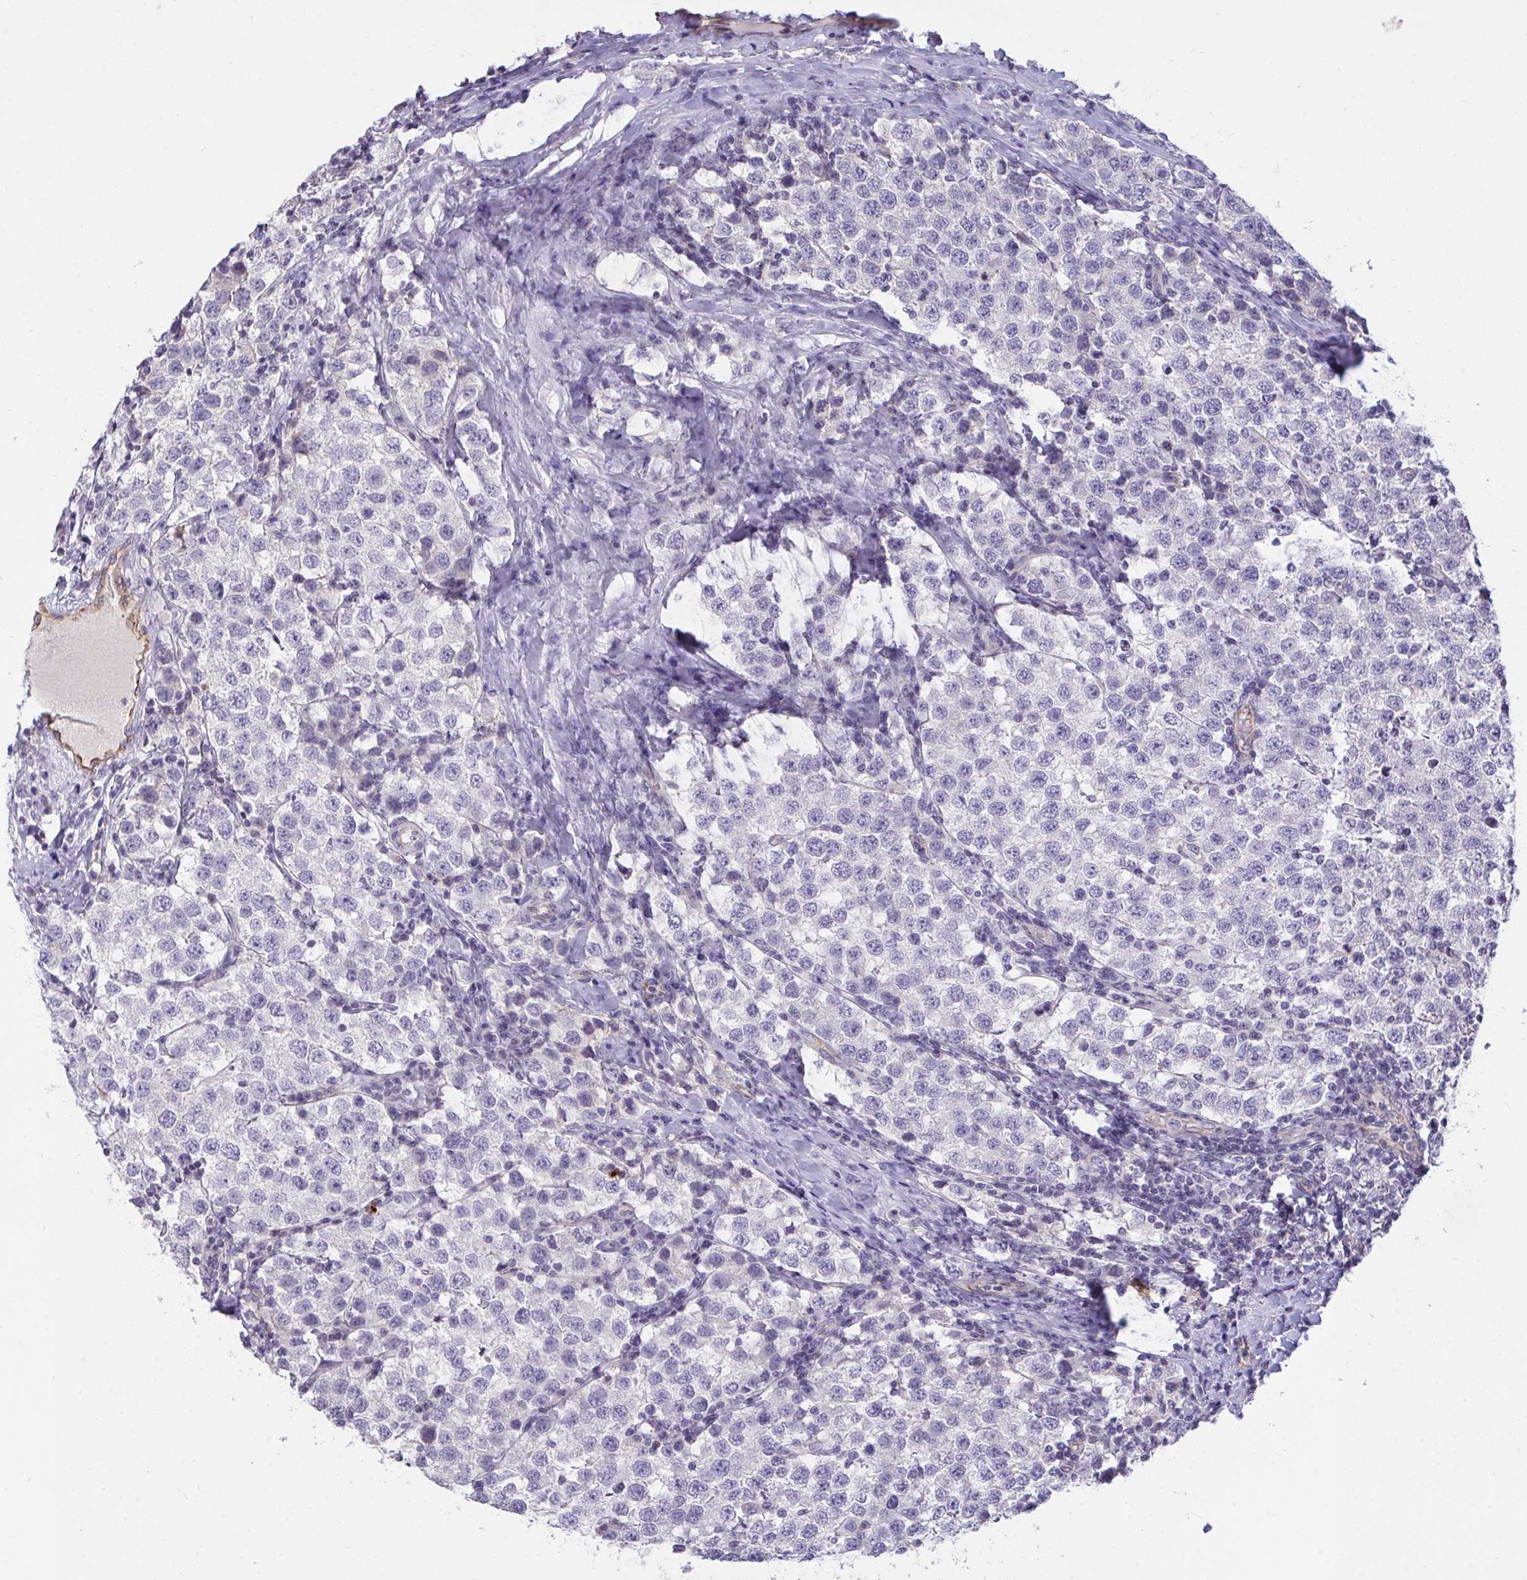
{"staining": {"intensity": "negative", "quantity": "none", "location": "none"}, "tissue": "testis cancer", "cell_type": "Tumor cells", "image_type": "cancer", "snomed": [{"axis": "morphology", "description": "Seminoma, NOS"}, {"axis": "topography", "description": "Testis"}], "caption": "Tumor cells are negative for brown protein staining in seminoma (testis). (Brightfield microscopy of DAB immunohistochemistry (IHC) at high magnification).", "gene": "SEMA6B", "patient": {"sex": "male", "age": 34}}